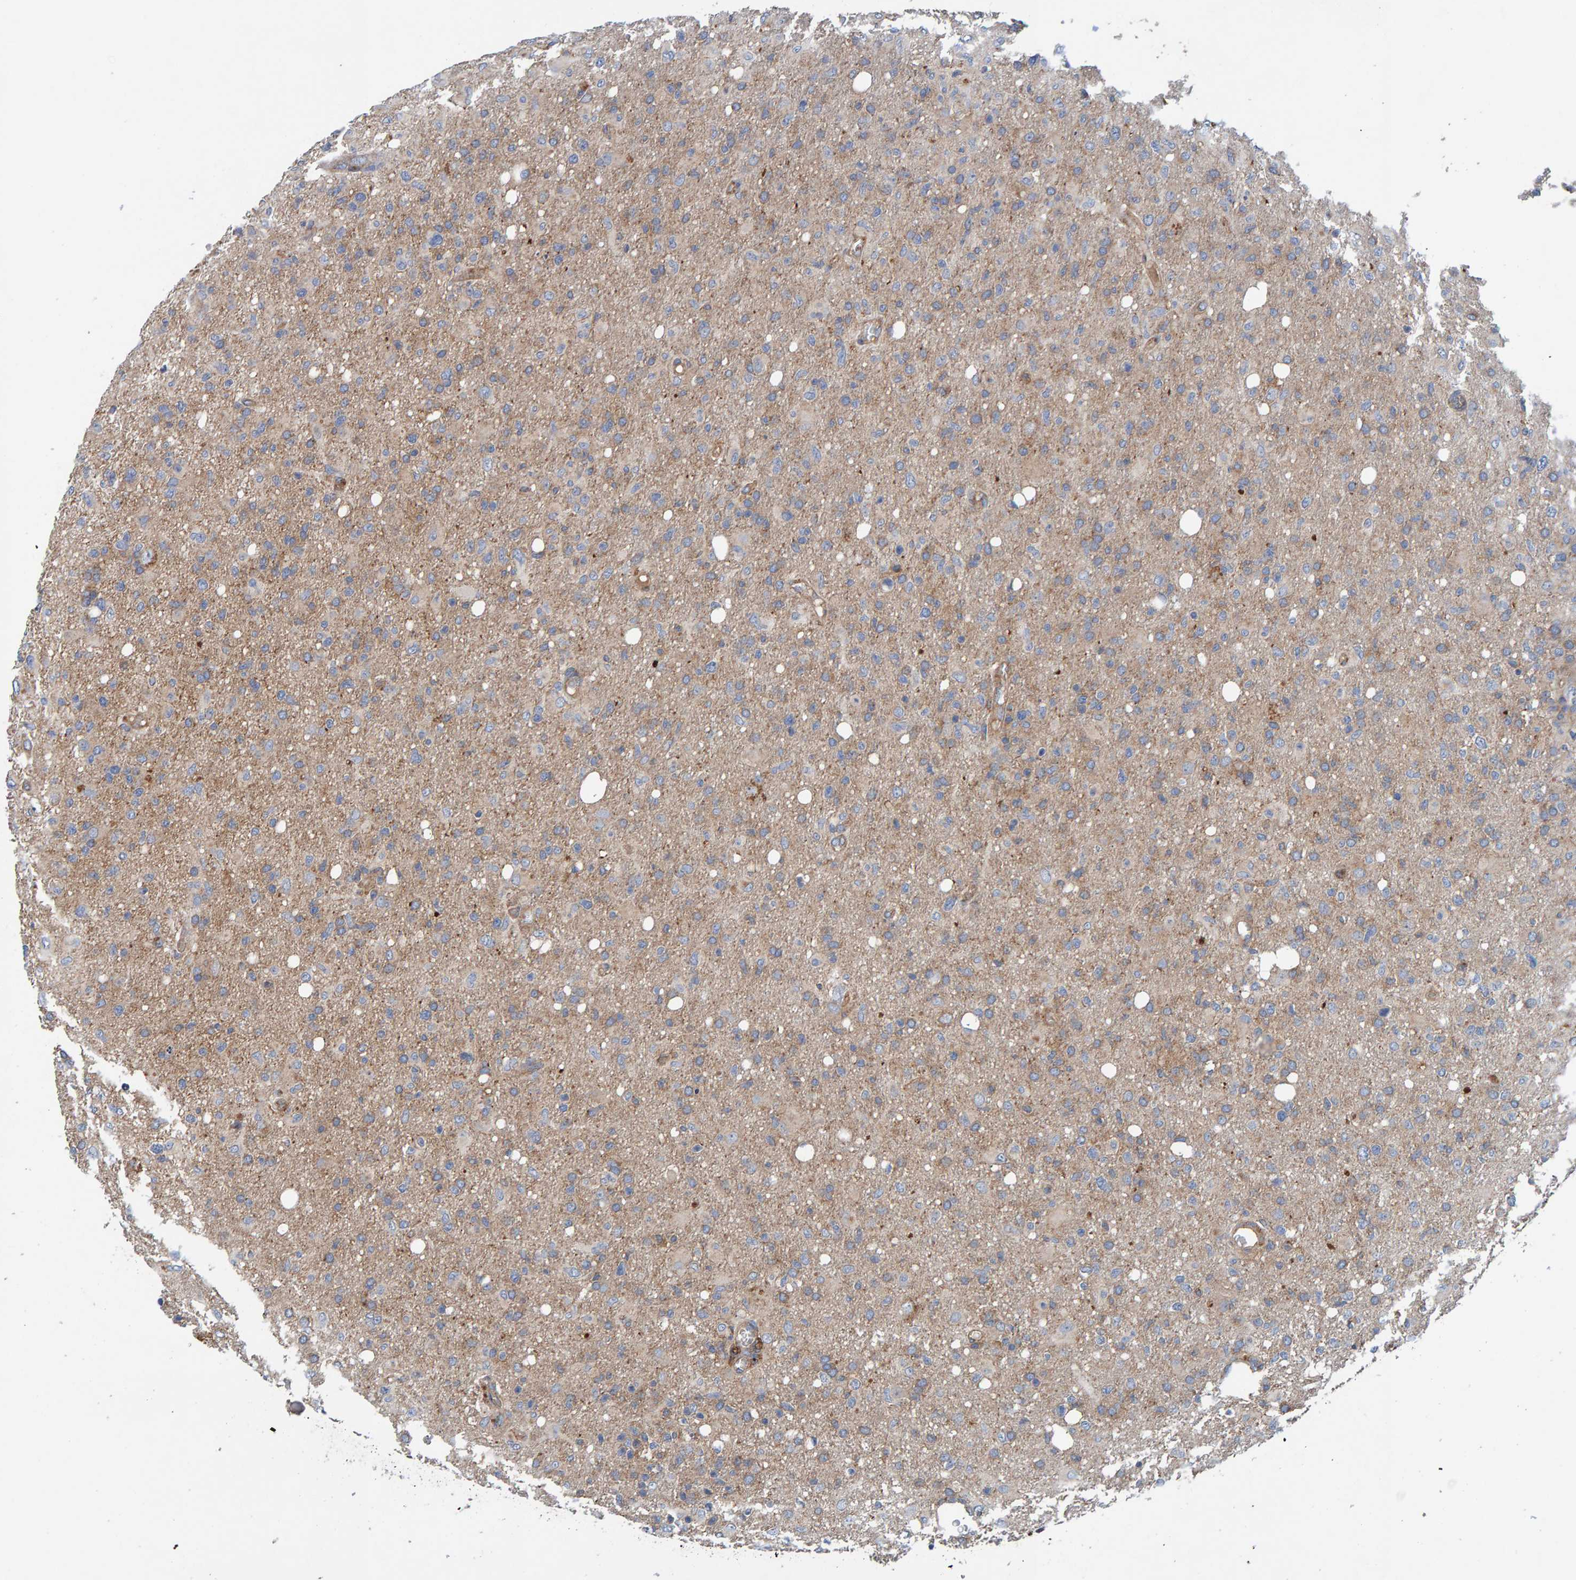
{"staining": {"intensity": "weak", "quantity": "25%-75%", "location": "cytoplasmic/membranous"}, "tissue": "glioma", "cell_type": "Tumor cells", "image_type": "cancer", "snomed": [{"axis": "morphology", "description": "Glioma, malignant, High grade"}, {"axis": "topography", "description": "Brain"}], "caption": "There is low levels of weak cytoplasmic/membranous staining in tumor cells of glioma, as demonstrated by immunohistochemical staining (brown color).", "gene": "MKLN1", "patient": {"sex": "female", "age": 57}}